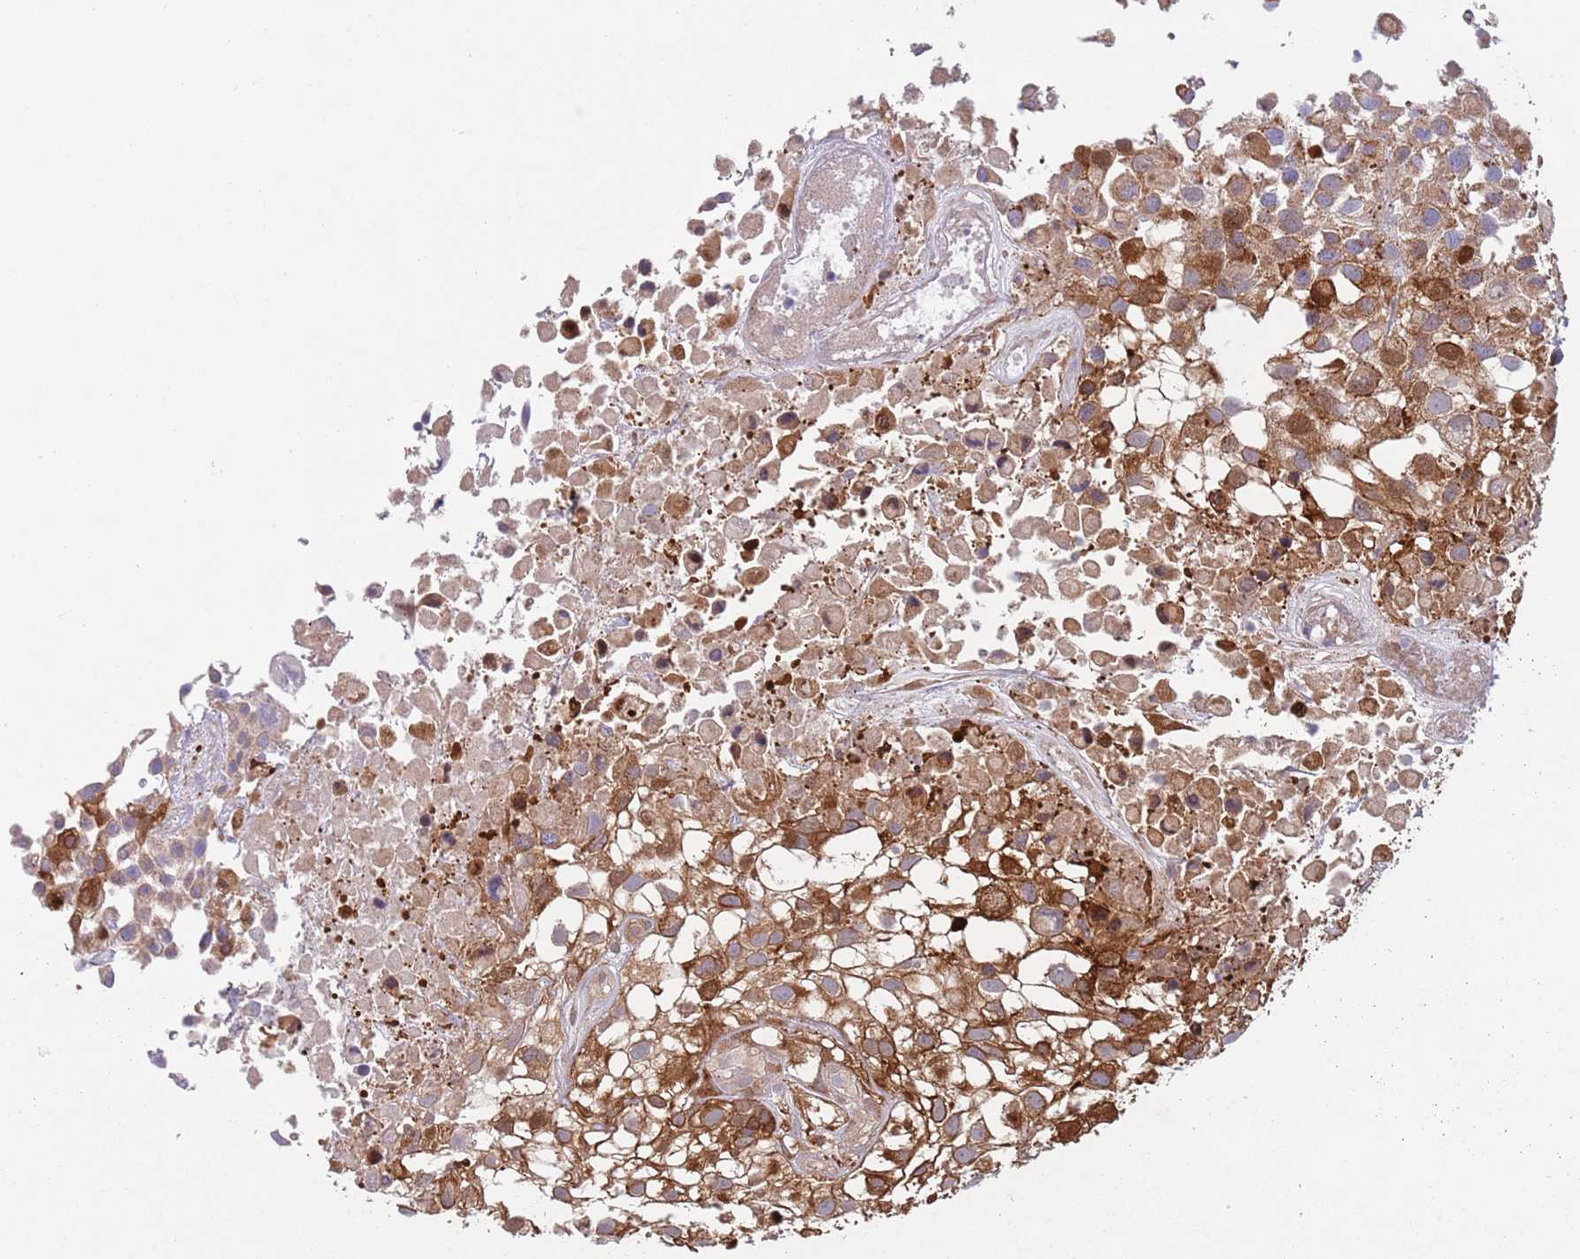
{"staining": {"intensity": "strong", "quantity": "25%-75%", "location": "cytoplasmic/membranous"}, "tissue": "urothelial cancer", "cell_type": "Tumor cells", "image_type": "cancer", "snomed": [{"axis": "morphology", "description": "Urothelial carcinoma, High grade"}, {"axis": "topography", "description": "Urinary bladder"}], "caption": "Urothelial cancer was stained to show a protein in brown. There is high levels of strong cytoplasmic/membranous expression in about 25%-75% of tumor cells.", "gene": "ZMYM5", "patient": {"sex": "male", "age": 56}}